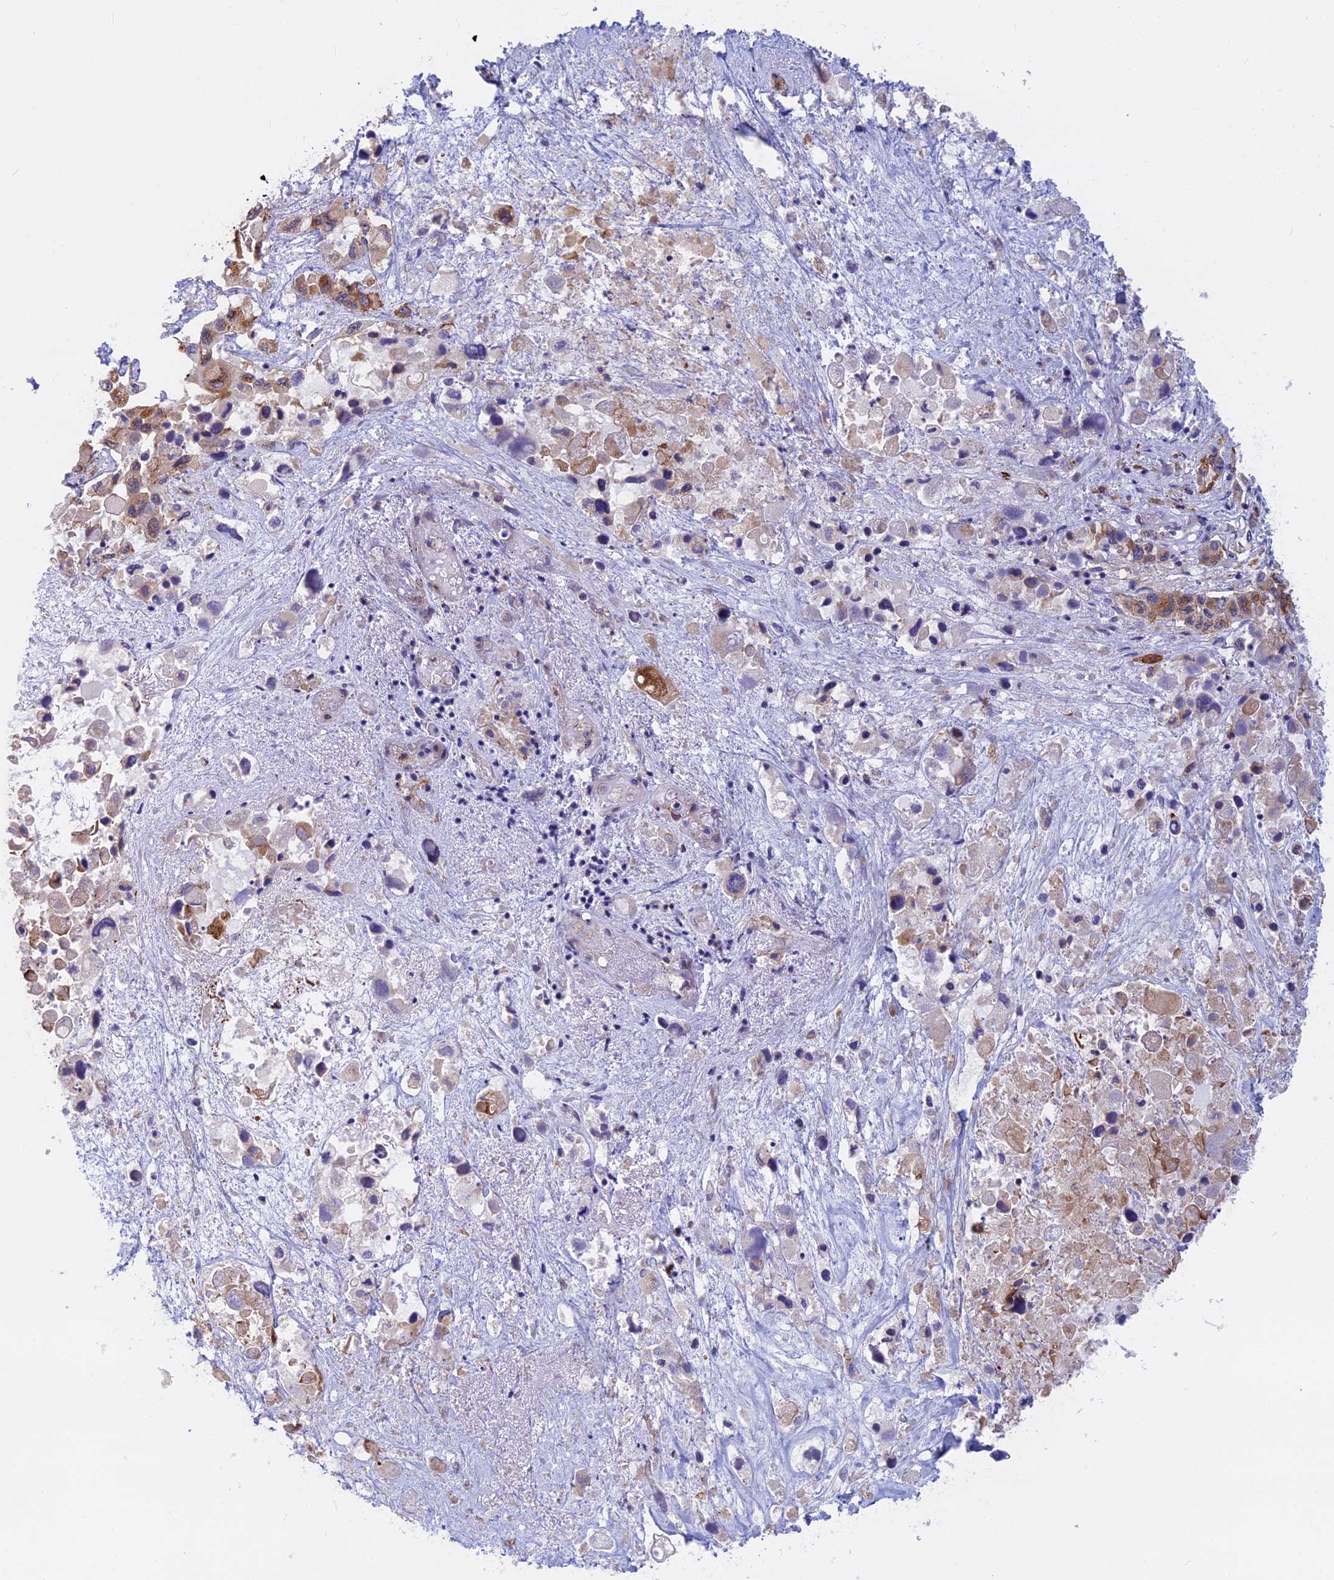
{"staining": {"intensity": "moderate", "quantity": "25%-75%", "location": "cytoplasmic/membranous"}, "tissue": "pancreatic cancer", "cell_type": "Tumor cells", "image_type": "cancer", "snomed": [{"axis": "morphology", "description": "Adenocarcinoma, NOS"}, {"axis": "topography", "description": "Pancreas"}], "caption": "Moderate cytoplasmic/membranous positivity for a protein is appreciated in approximately 25%-75% of tumor cells of pancreatic adenocarcinoma using IHC.", "gene": "CLINT1", "patient": {"sex": "male", "age": 92}}